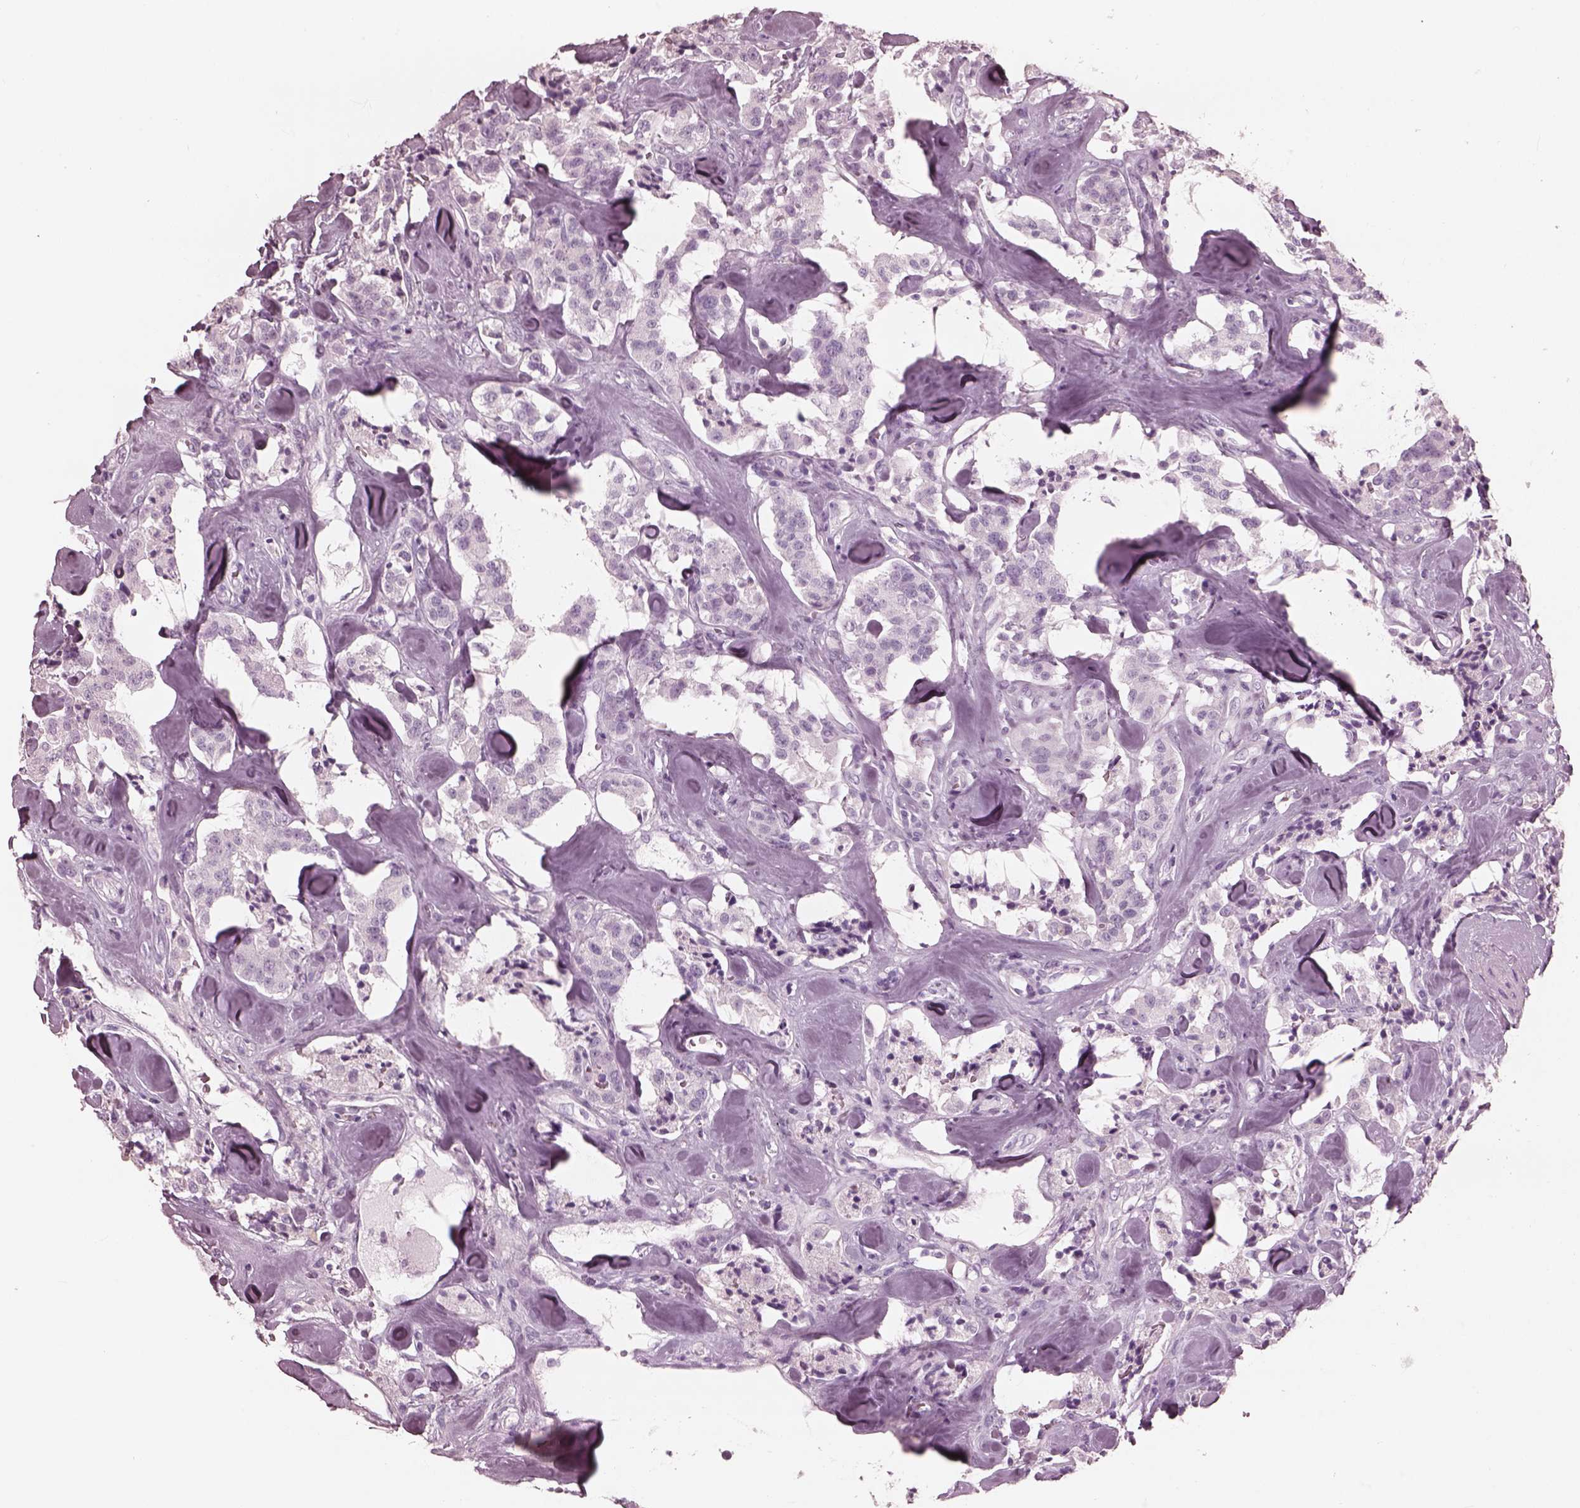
{"staining": {"intensity": "negative", "quantity": "none", "location": "none"}, "tissue": "carcinoid", "cell_type": "Tumor cells", "image_type": "cancer", "snomed": [{"axis": "morphology", "description": "Carcinoid, malignant, NOS"}, {"axis": "topography", "description": "Pancreas"}], "caption": "This photomicrograph is of carcinoid stained with immunohistochemistry (IHC) to label a protein in brown with the nuclei are counter-stained blue. There is no positivity in tumor cells. (DAB immunohistochemistry with hematoxylin counter stain).", "gene": "FABP9", "patient": {"sex": "male", "age": 41}}